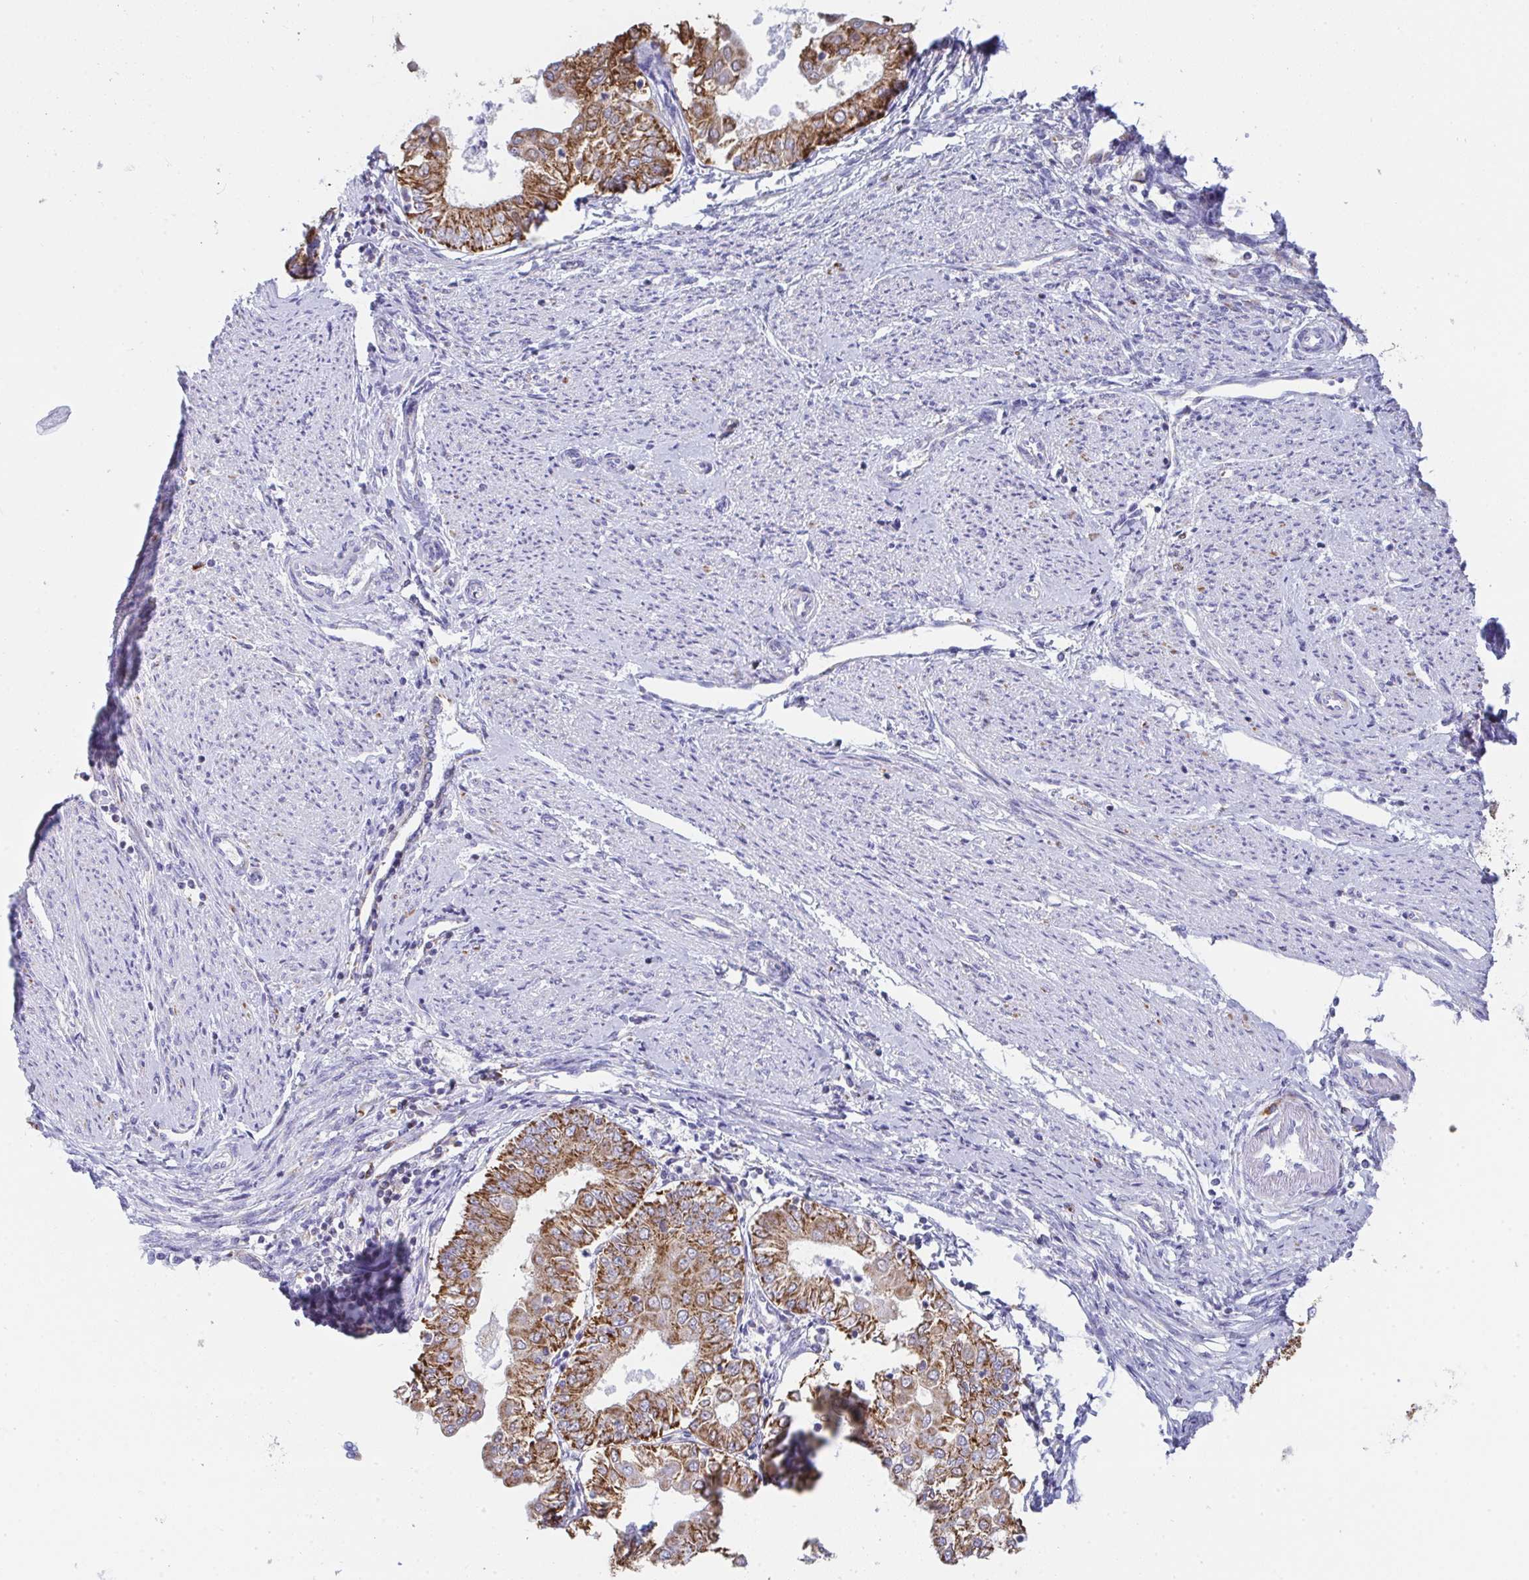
{"staining": {"intensity": "moderate", "quantity": ">75%", "location": "cytoplasmic/membranous"}, "tissue": "endometrial cancer", "cell_type": "Tumor cells", "image_type": "cancer", "snomed": [{"axis": "morphology", "description": "Adenocarcinoma, NOS"}, {"axis": "topography", "description": "Endometrium"}], "caption": "This image reveals immunohistochemistry staining of adenocarcinoma (endometrial), with medium moderate cytoplasmic/membranous expression in approximately >75% of tumor cells.", "gene": "AIFM1", "patient": {"sex": "female", "age": 68}}